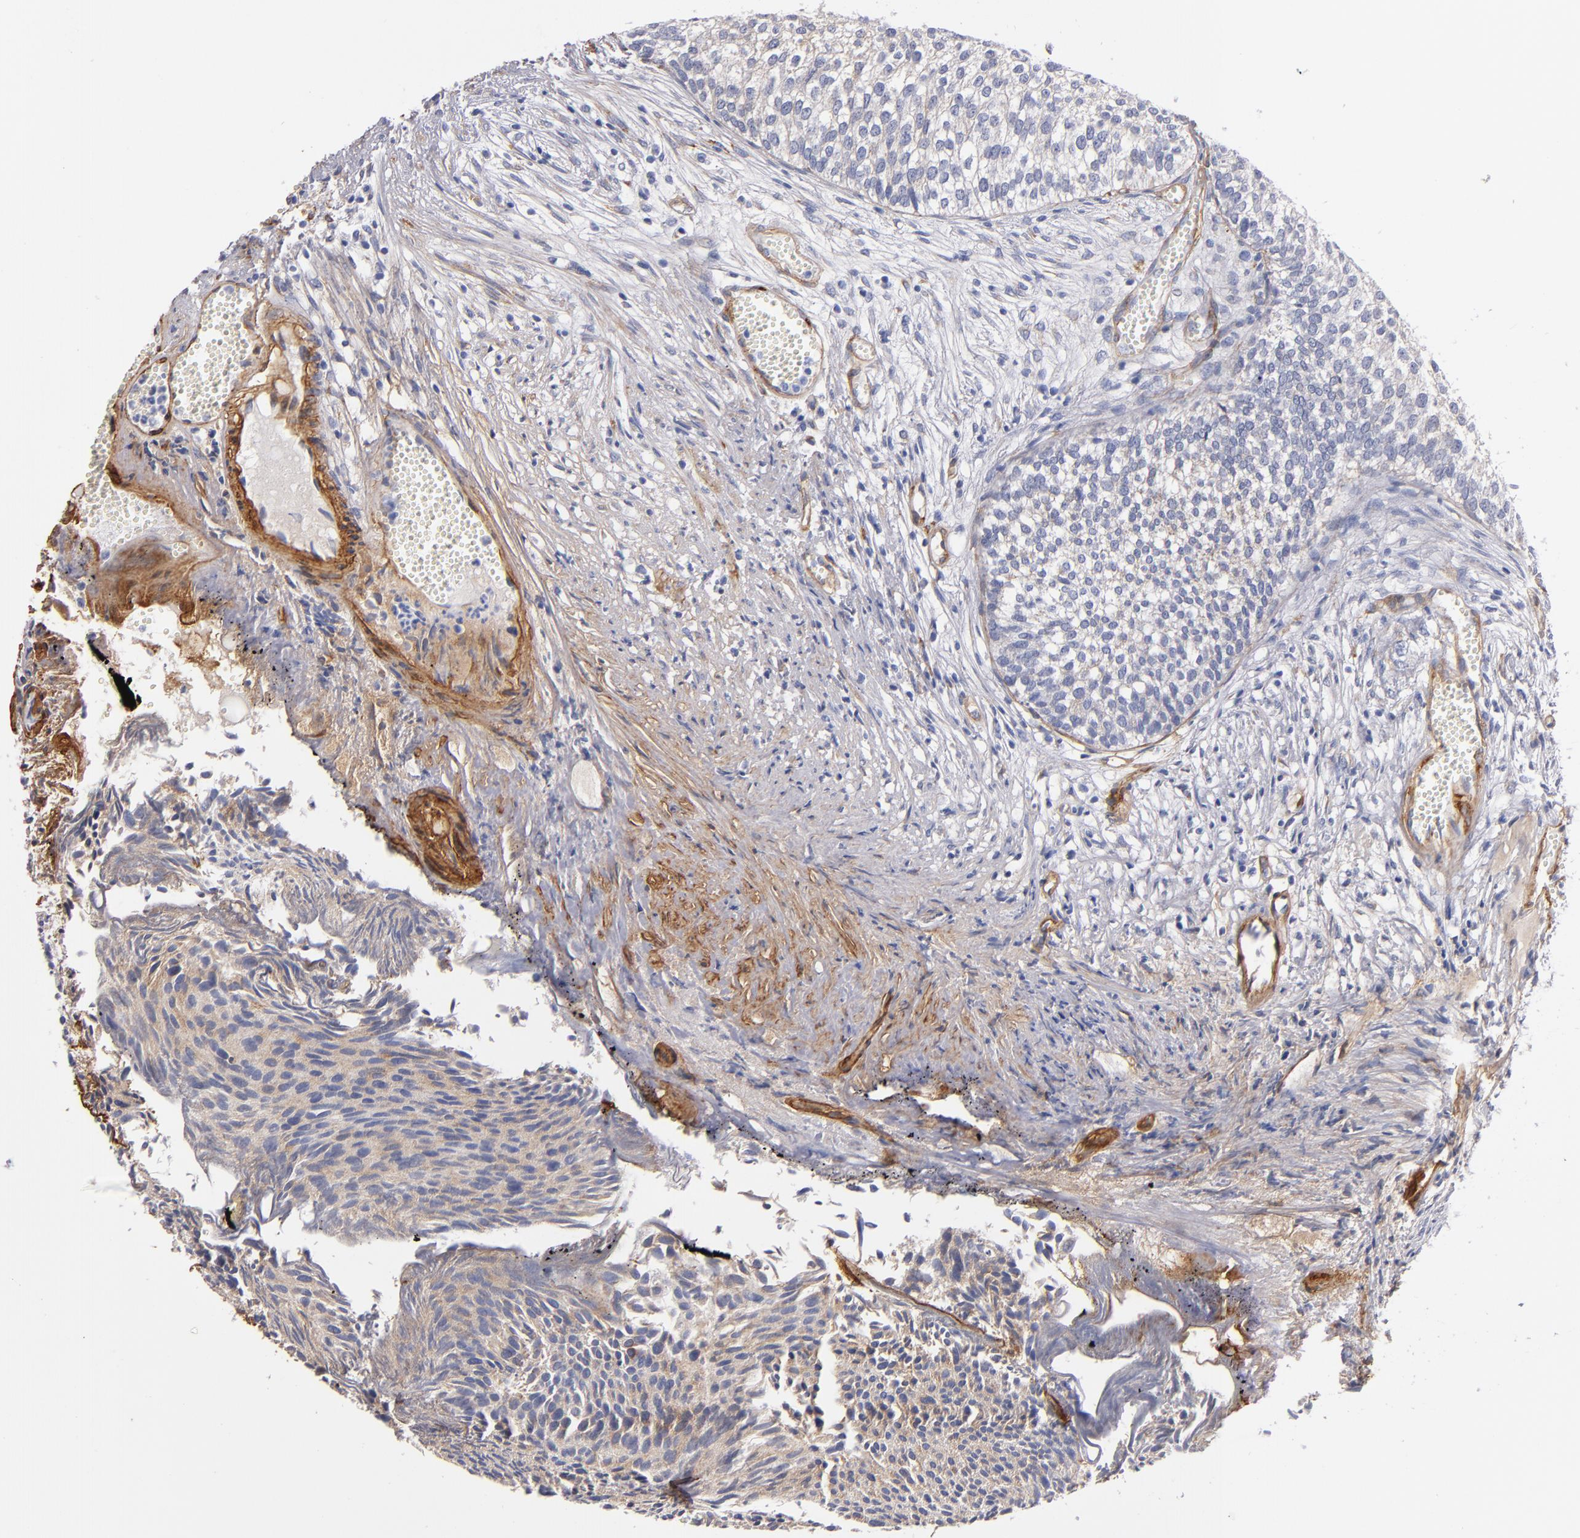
{"staining": {"intensity": "weak", "quantity": ">75%", "location": "cytoplasmic/membranous"}, "tissue": "urothelial cancer", "cell_type": "Tumor cells", "image_type": "cancer", "snomed": [{"axis": "morphology", "description": "Urothelial carcinoma, Low grade"}, {"axis": "topography", "description": "Urinary bladder"}], "caption": "A micrograph of urothelial carcinoma (low-grade) stained for a protein reveals weak cytoplasmic/membranous brown staining in tumor cells. (brown staining indicates protein expression, while blue staining denotes nuclei).", "gene": "LAMC1", "patient": {"sex": "male", "age": 84}}